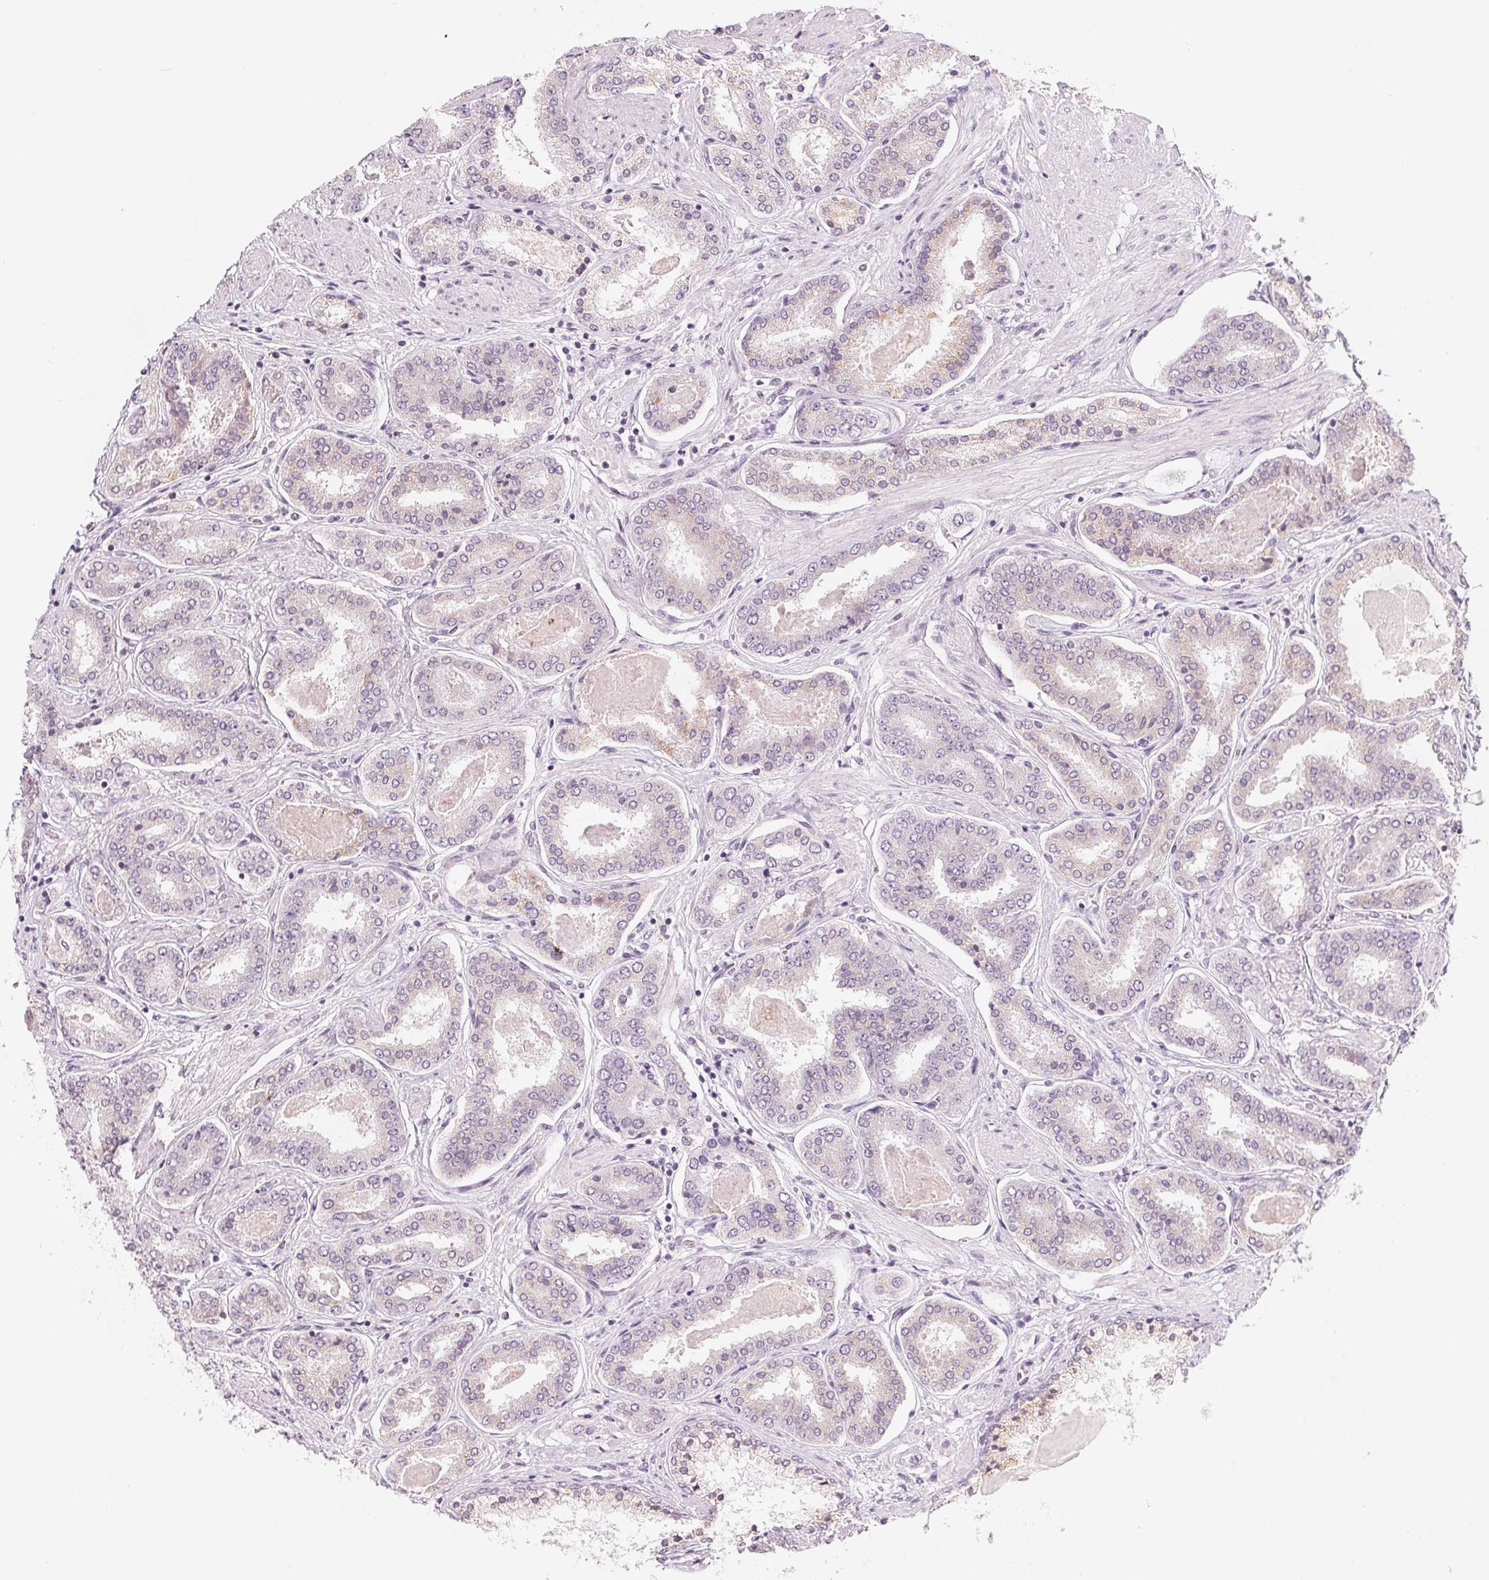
{"staining": {"intensity": "weak", "quantity": "<25%", "location": "cytoplasmic/membranous"}, "tissue": "prostate cancer", "cell_type": "Tumor cells", "image_type": "cancer", "snomed": [{"axis": "morphology", "description": "Adenocarcinoma, High grade"}, {"axis": "topography", "description": "Prostate"}], "caption": "Tumor cells are negative for protein expression in human high-grade adenocarcinoma (prostate). (DAB immunohistochemistry (IHC) with hematoxylin counter stain).", "gene": "IL9R", "patient": {"sex": "male", "age": 63}}